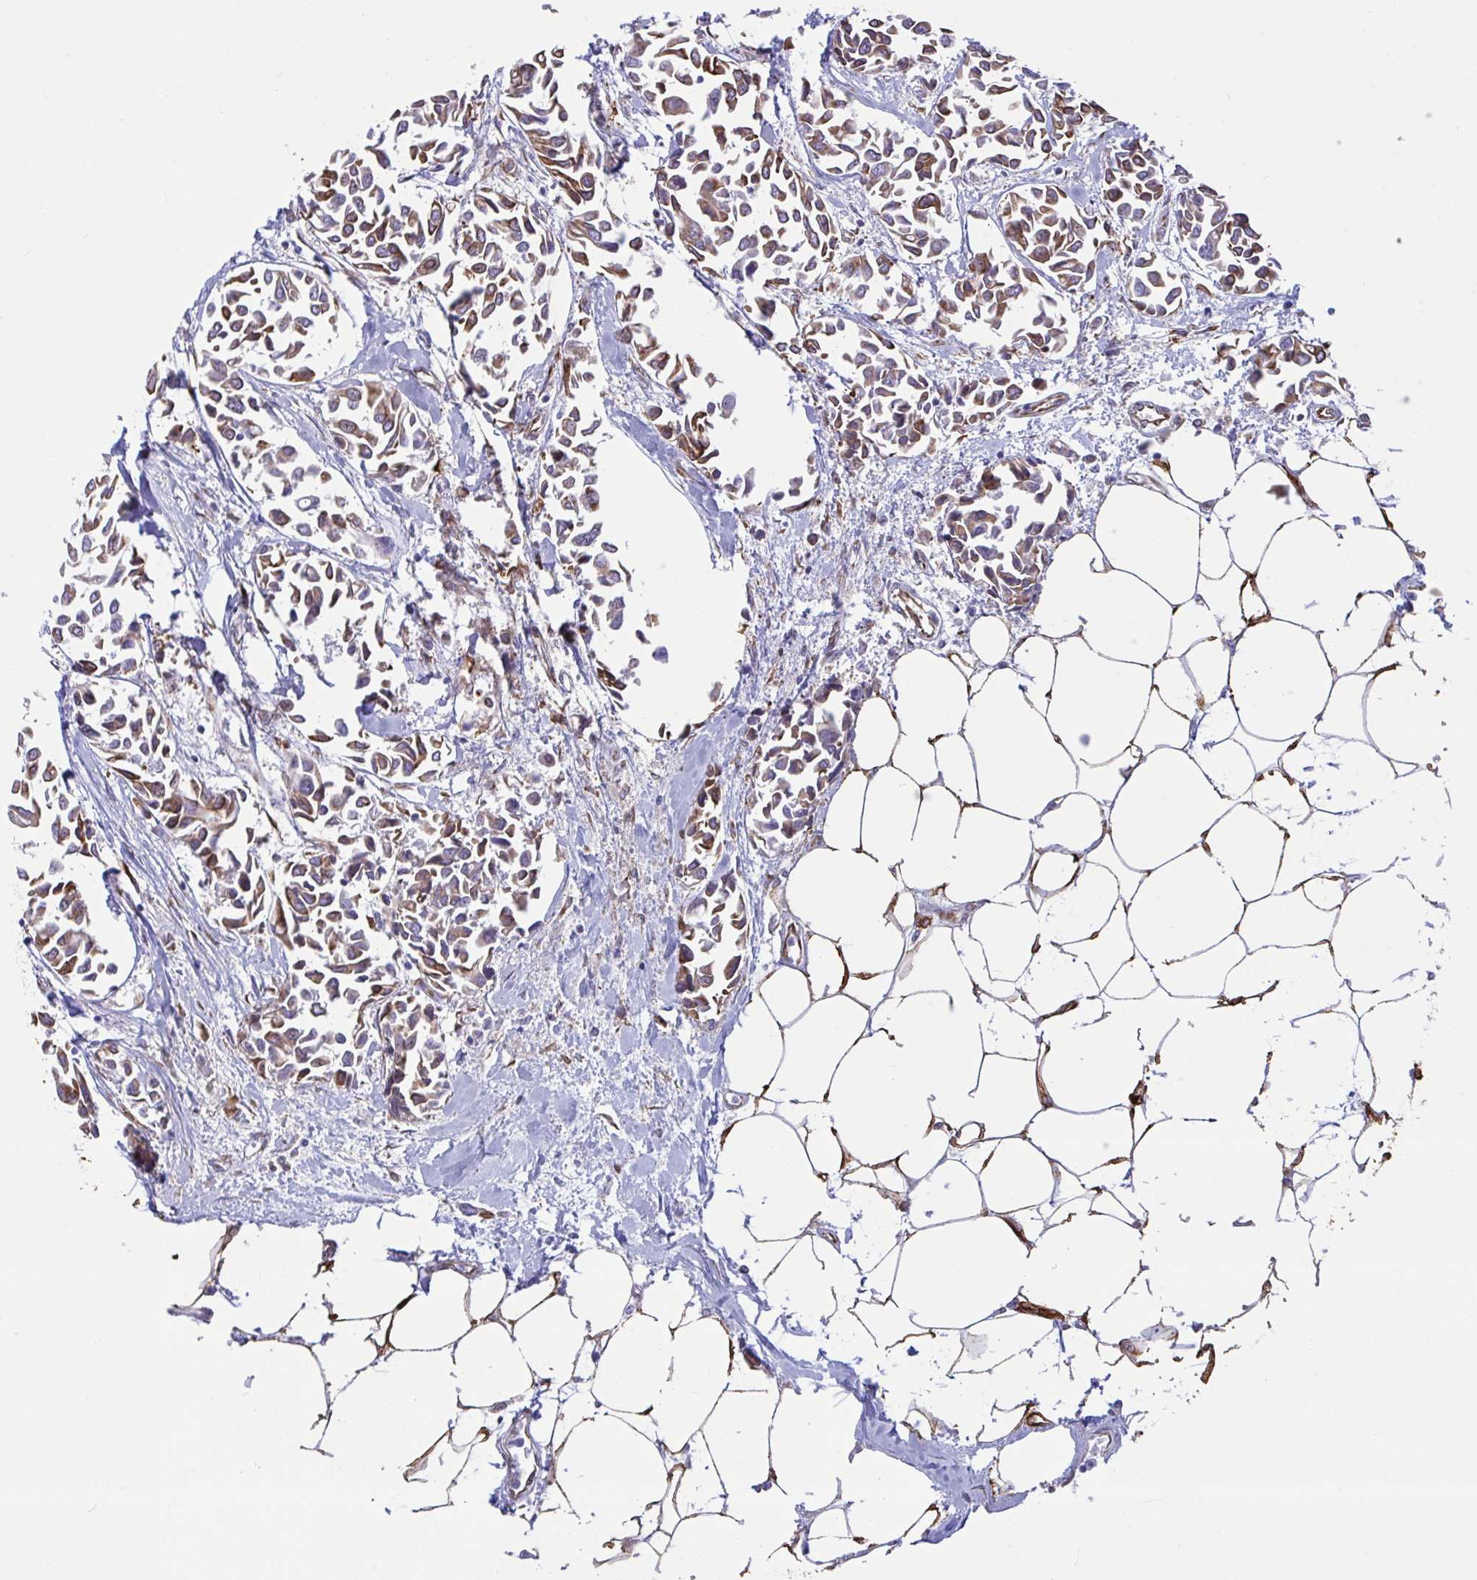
{"staining": {"intensity": "moderate", "quantity": ">75%", "location": "cytoplasmic/membranous"}, "tissue": "breast cancer", "cell_type": "Tumor cells", "image_type": "cancer", "snomed": [{"axis": "morphology", "description": "Duct carcinoma"}, {"axis": "topography", "description": "Breast"}], "caption": "Tumor cells display medium levels of moderate cytoplasmic/membranous staining in approximately >75% of cells in infiltrating ductal carcinoma (breast).", "gene": "ASPH", "patient": {"sex": "female", "age": 54}}